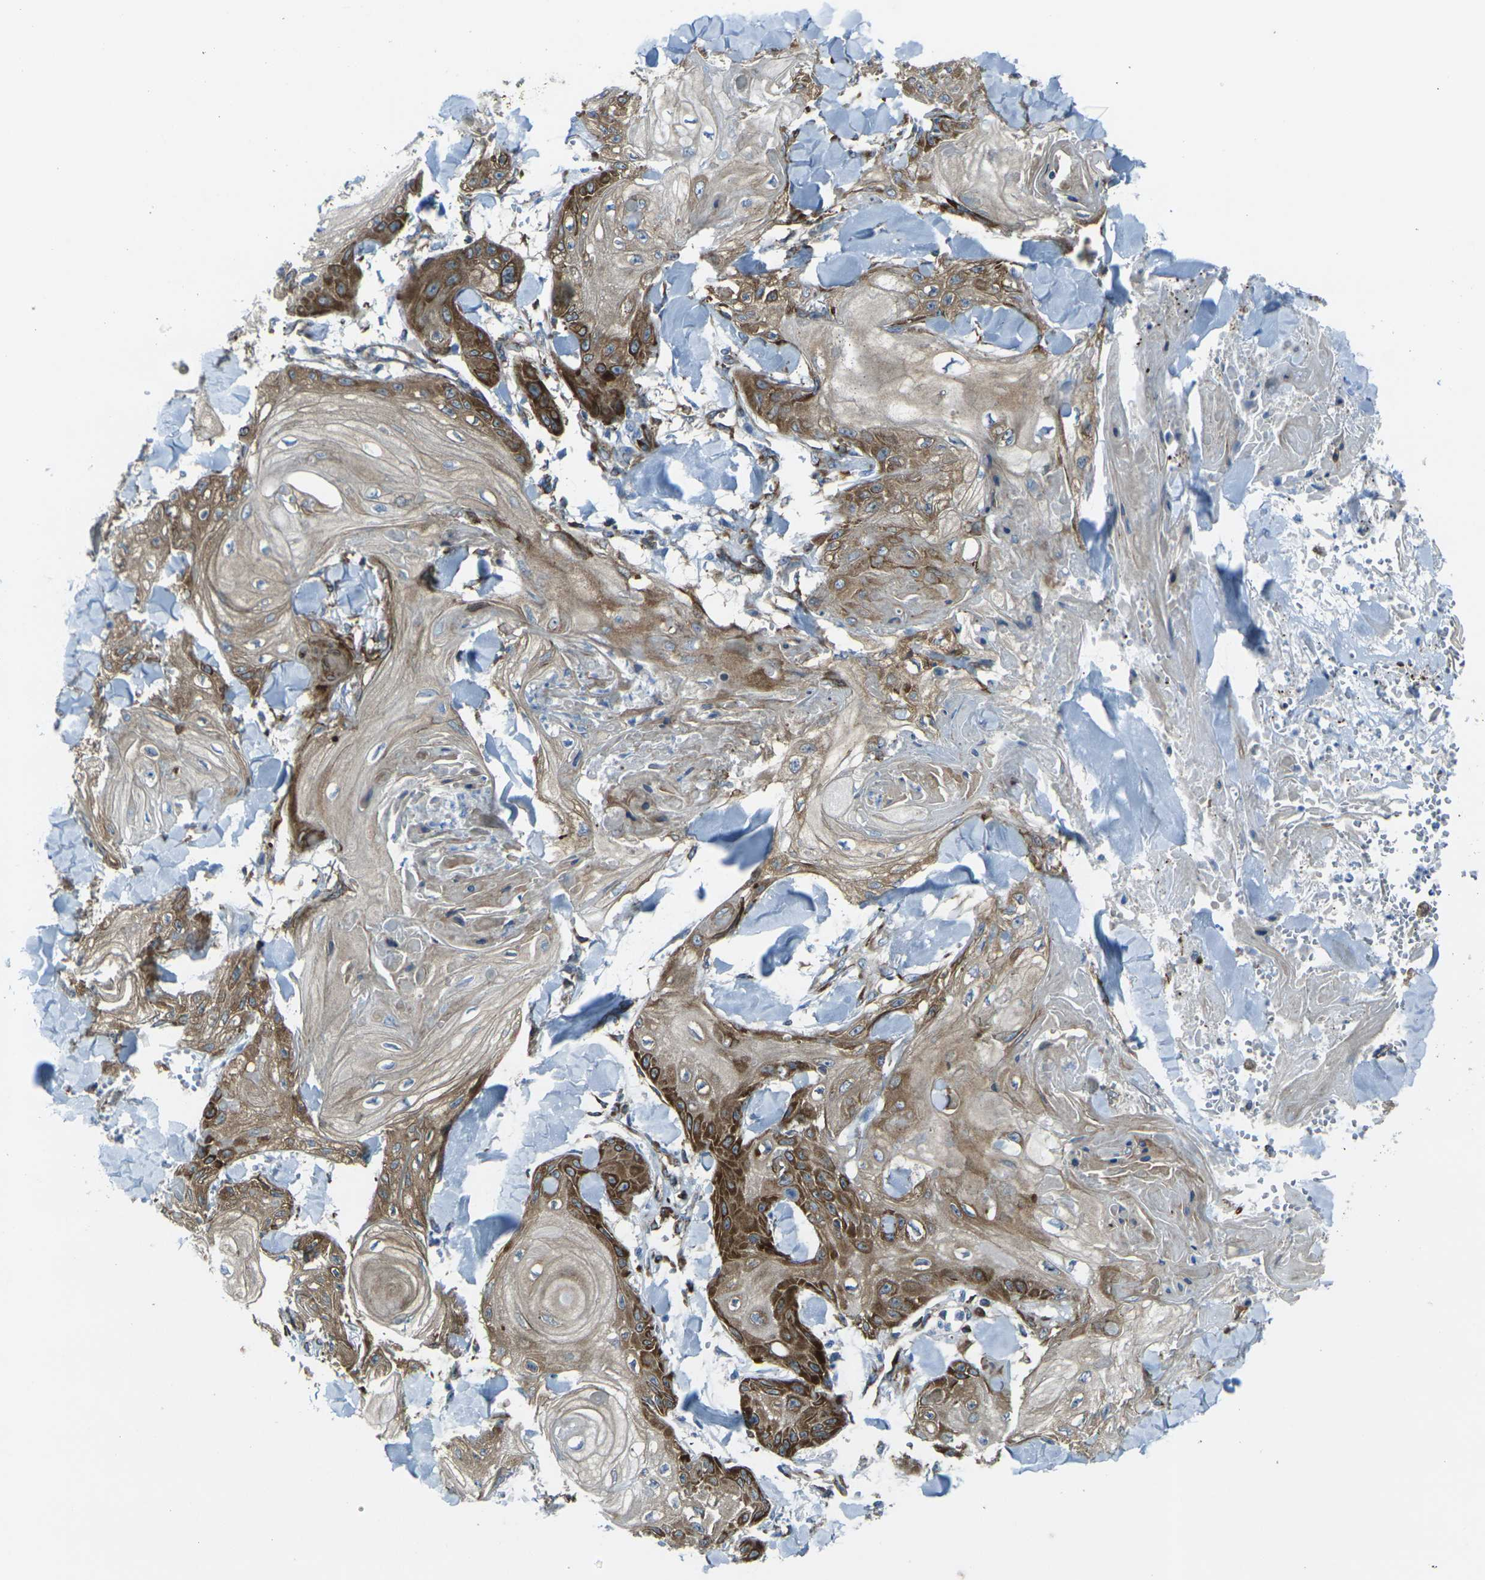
{"staining": {"intensity": "strong", "quantity": ">75%", "location": "cytoplasmic/membranous"}, "tissue": "skin cancer", "cell_type": "Tumor cells", "image_type": "cancer", "snomed": [{"axis": "morphology", "description": "Squamous cell carcinoma, NOS"}, {"axis": "topography", "description": "Skin"}], "caption": "Skin cancer (squamous cell carcinoma) stained with immunohistochemistry (IHC) reveals strong cytoplasmic/membranous expression in approximately >75% of tumor cells.", "gene": "CELSR2", "patient": {"sex": "male", "age": 74}}